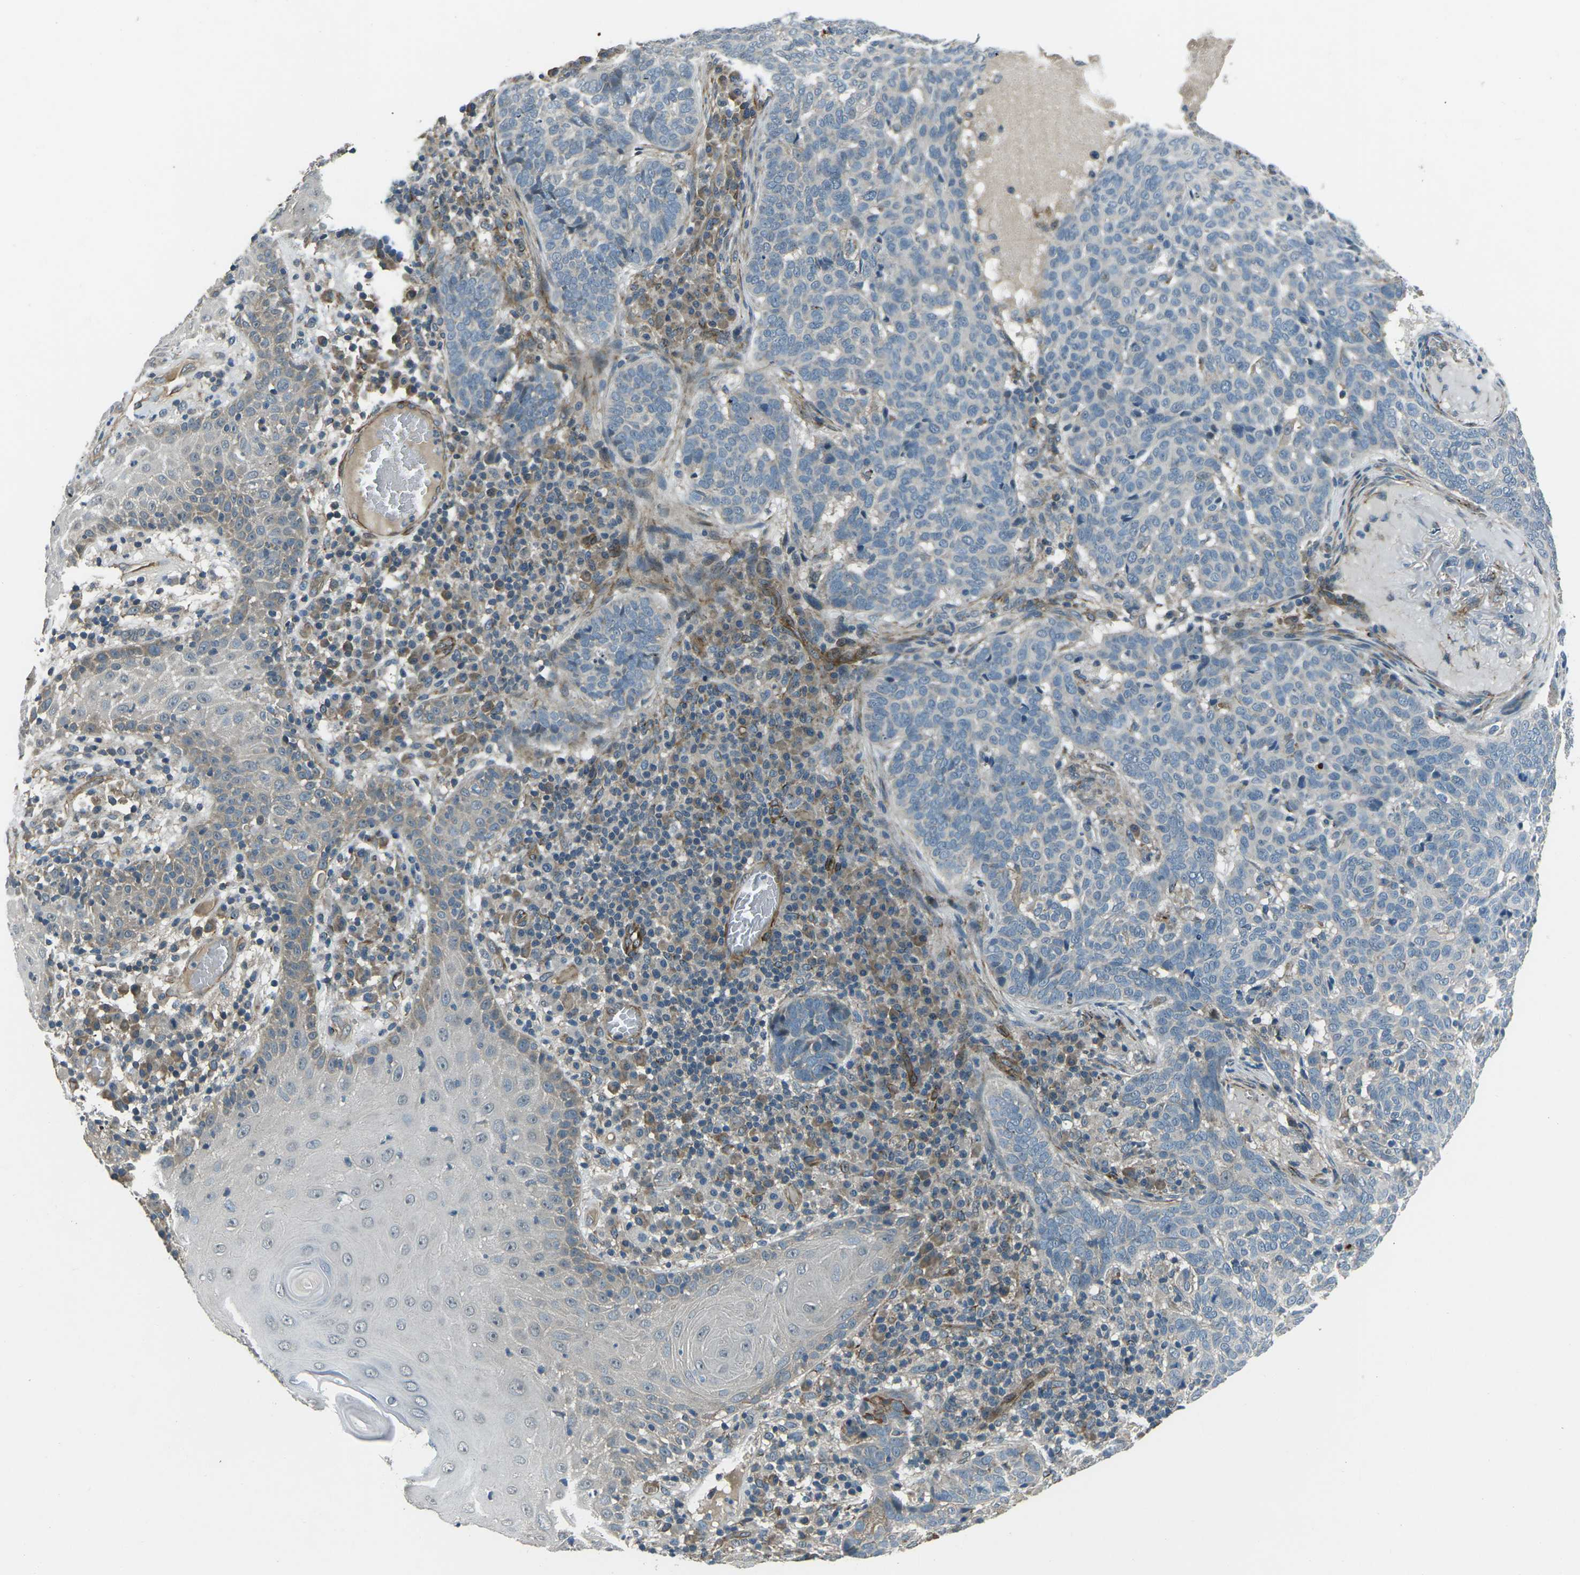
{"staining": {"intensity": "negative", "quantity": "none", "location": "none"}, "tissue": "skin cancer", "cell_type": "Tumor cells", "image_type": "cancer", "snomed": [{"axis": "morphology", "description": "Basal cell carcinoma"}, {"axis": "topography", "description": "Skin"}], "caption": "Micrograph shows no protein staining in tumor cells of basal cell carcinoma (skin) tissue. (Immunohistochemistry, brightfield microscopy, high magnification).", "gene": "AFAP1", "patient": {"sex": "male", "age": 85}}